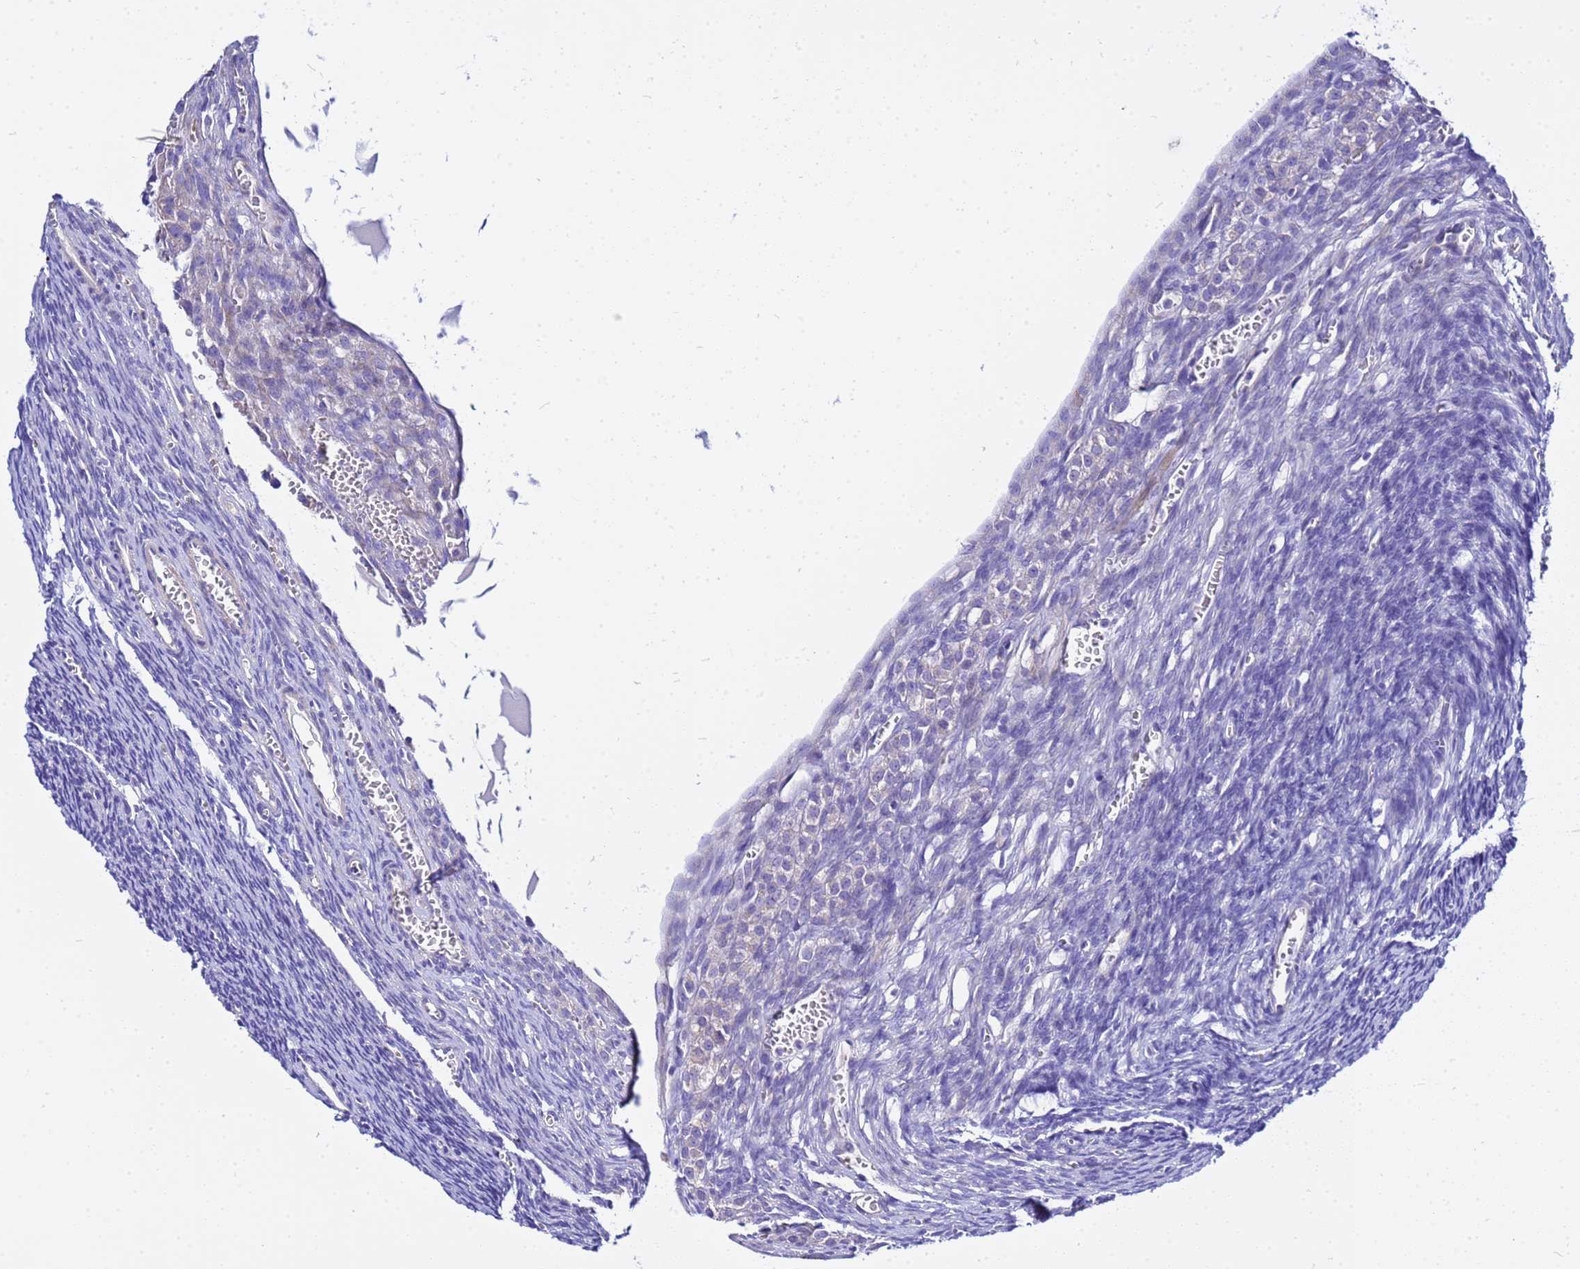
{"staining": {"intensity": "negative", "quantity": "none", "location": "none"}, "tissue": "ovary", "cell_type": "Ovarian stroma cells", "image_type": "normal", "snomed": [{"axis": "morphology", "description": "Normal tissue, NOS"}, {"axis": "topography", "description": "Ovary"}], "caption": "Immunohistochemistry (IHC) image of normal human ovary stained for a protein (brown), which reveals no staining in ovarian stroma cells.", "gene": "USP18", "patient": {"sex": "female", "age": 39}}